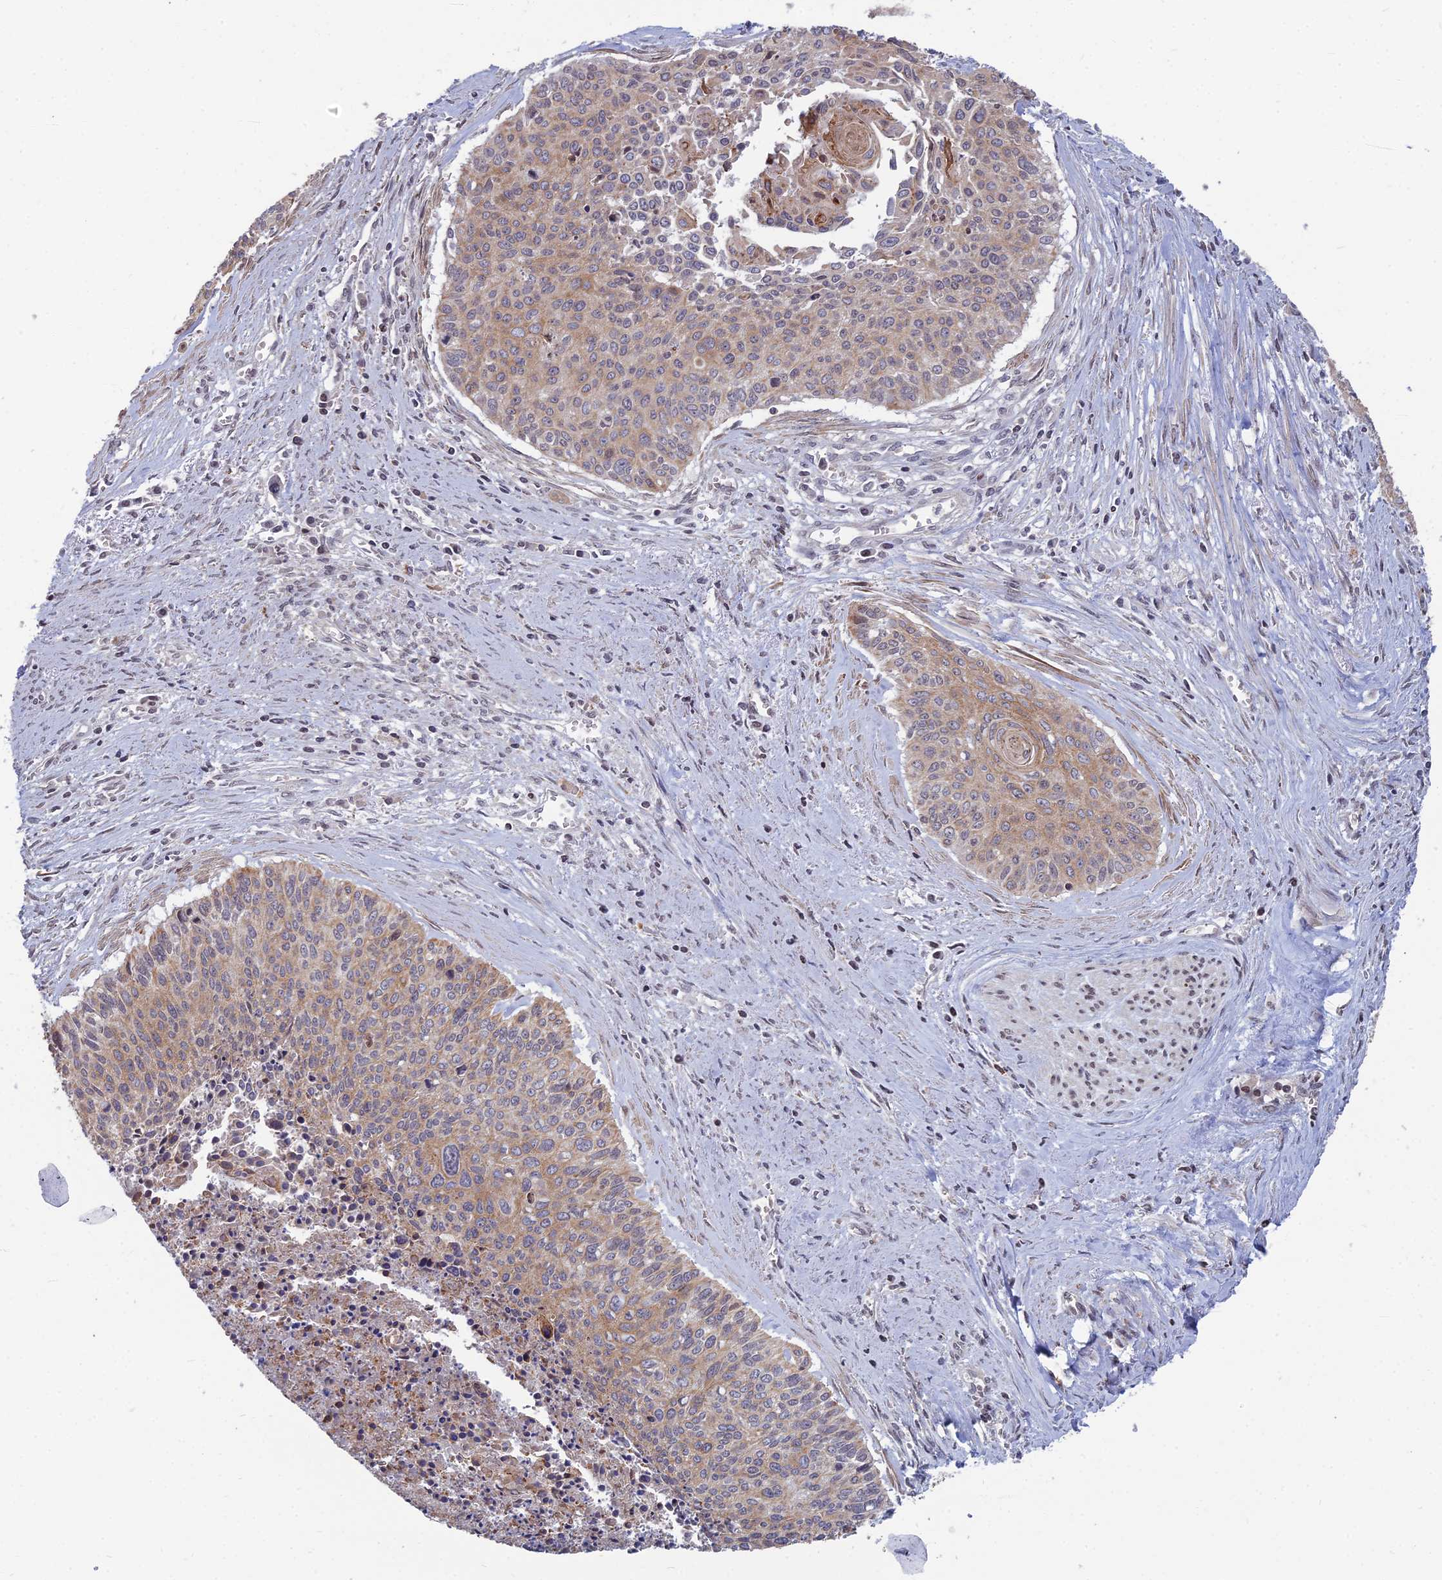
{"staining": {"intensity": "moderate", "quantity": ">75%", "location": "cytoplasmic/membranous"}, "tissue": "cervical cancer", "cell_type": "Tumor cells", "image_type": "cancer", "snomed": [{"axis": "morphology", "description": "Squamous cell carcinoma, NOS"}, {"axis": "topography", "description": "Cervix"}], "caption": "Protein staining of cervical cancer (squamous cell carcinoma) tissue exhibits moderate cytoplasmic/membranous expression in approximately >75% of tumor cells. (brown staining indicates protein expression, while blue staining denotes nuclei).", "gene": "OPA3", "patient": {"sex": "female", "age": 55}}